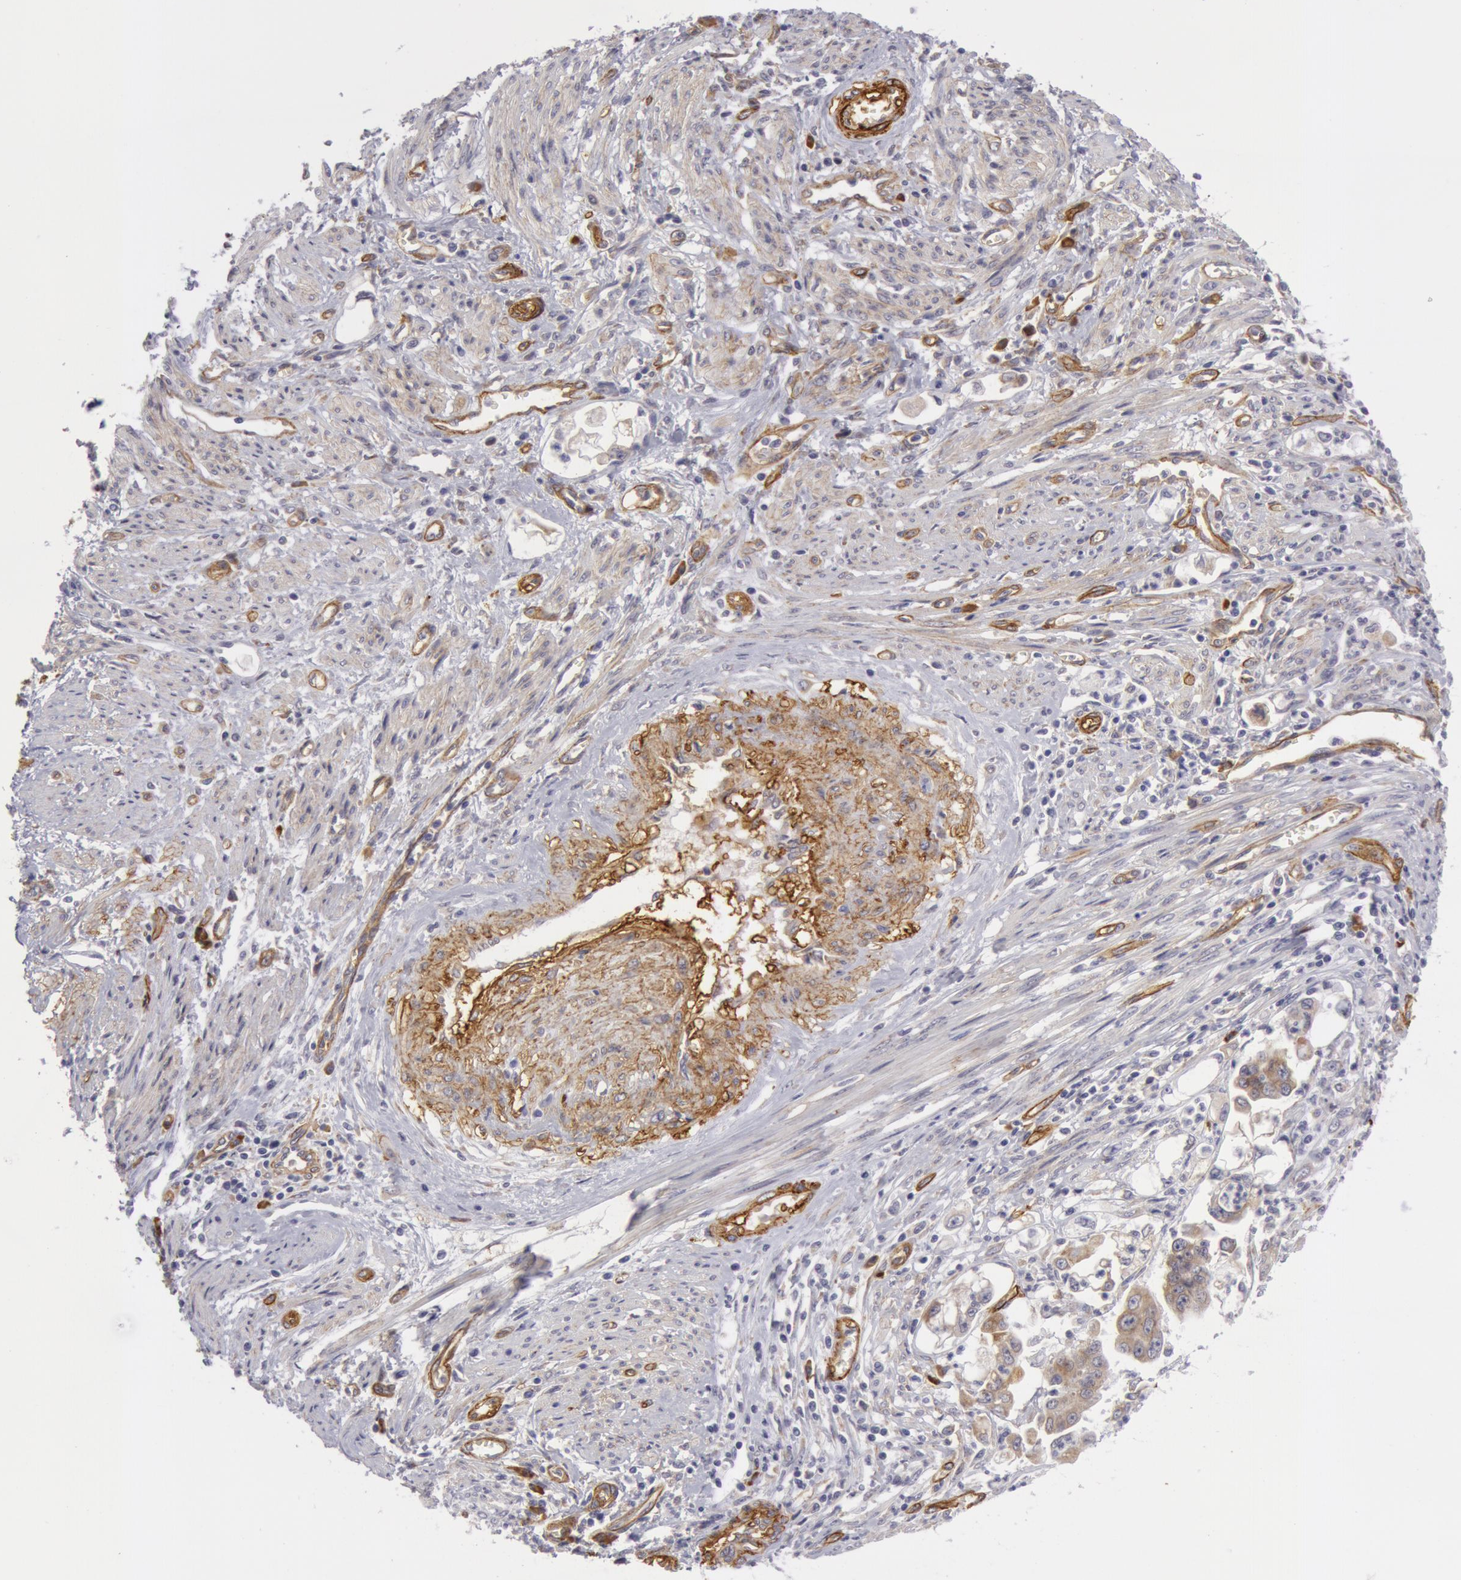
{"staining": {"intensity": "weak", "quantity": ">75%", "location": "cytoplasmic/membranous"}, "tissue": "endometrial cancer", "cell_type": "Tumor cells", "image_type": "cancer", "snomed": [{"axis": "morphology", "description": "Adenocarcinoma, NOS"}, {"axis": "topography", "description": "Endometrium"}], "caption": "This image shows immunohistochemistry staining of endometrial cancer (adenocarcinoma), with low weak cytoplasmic/membranous expression in approximately >75% of tumor cells.", "gene": "IL23A", "patient": {"sex": "female", "age": 75}}